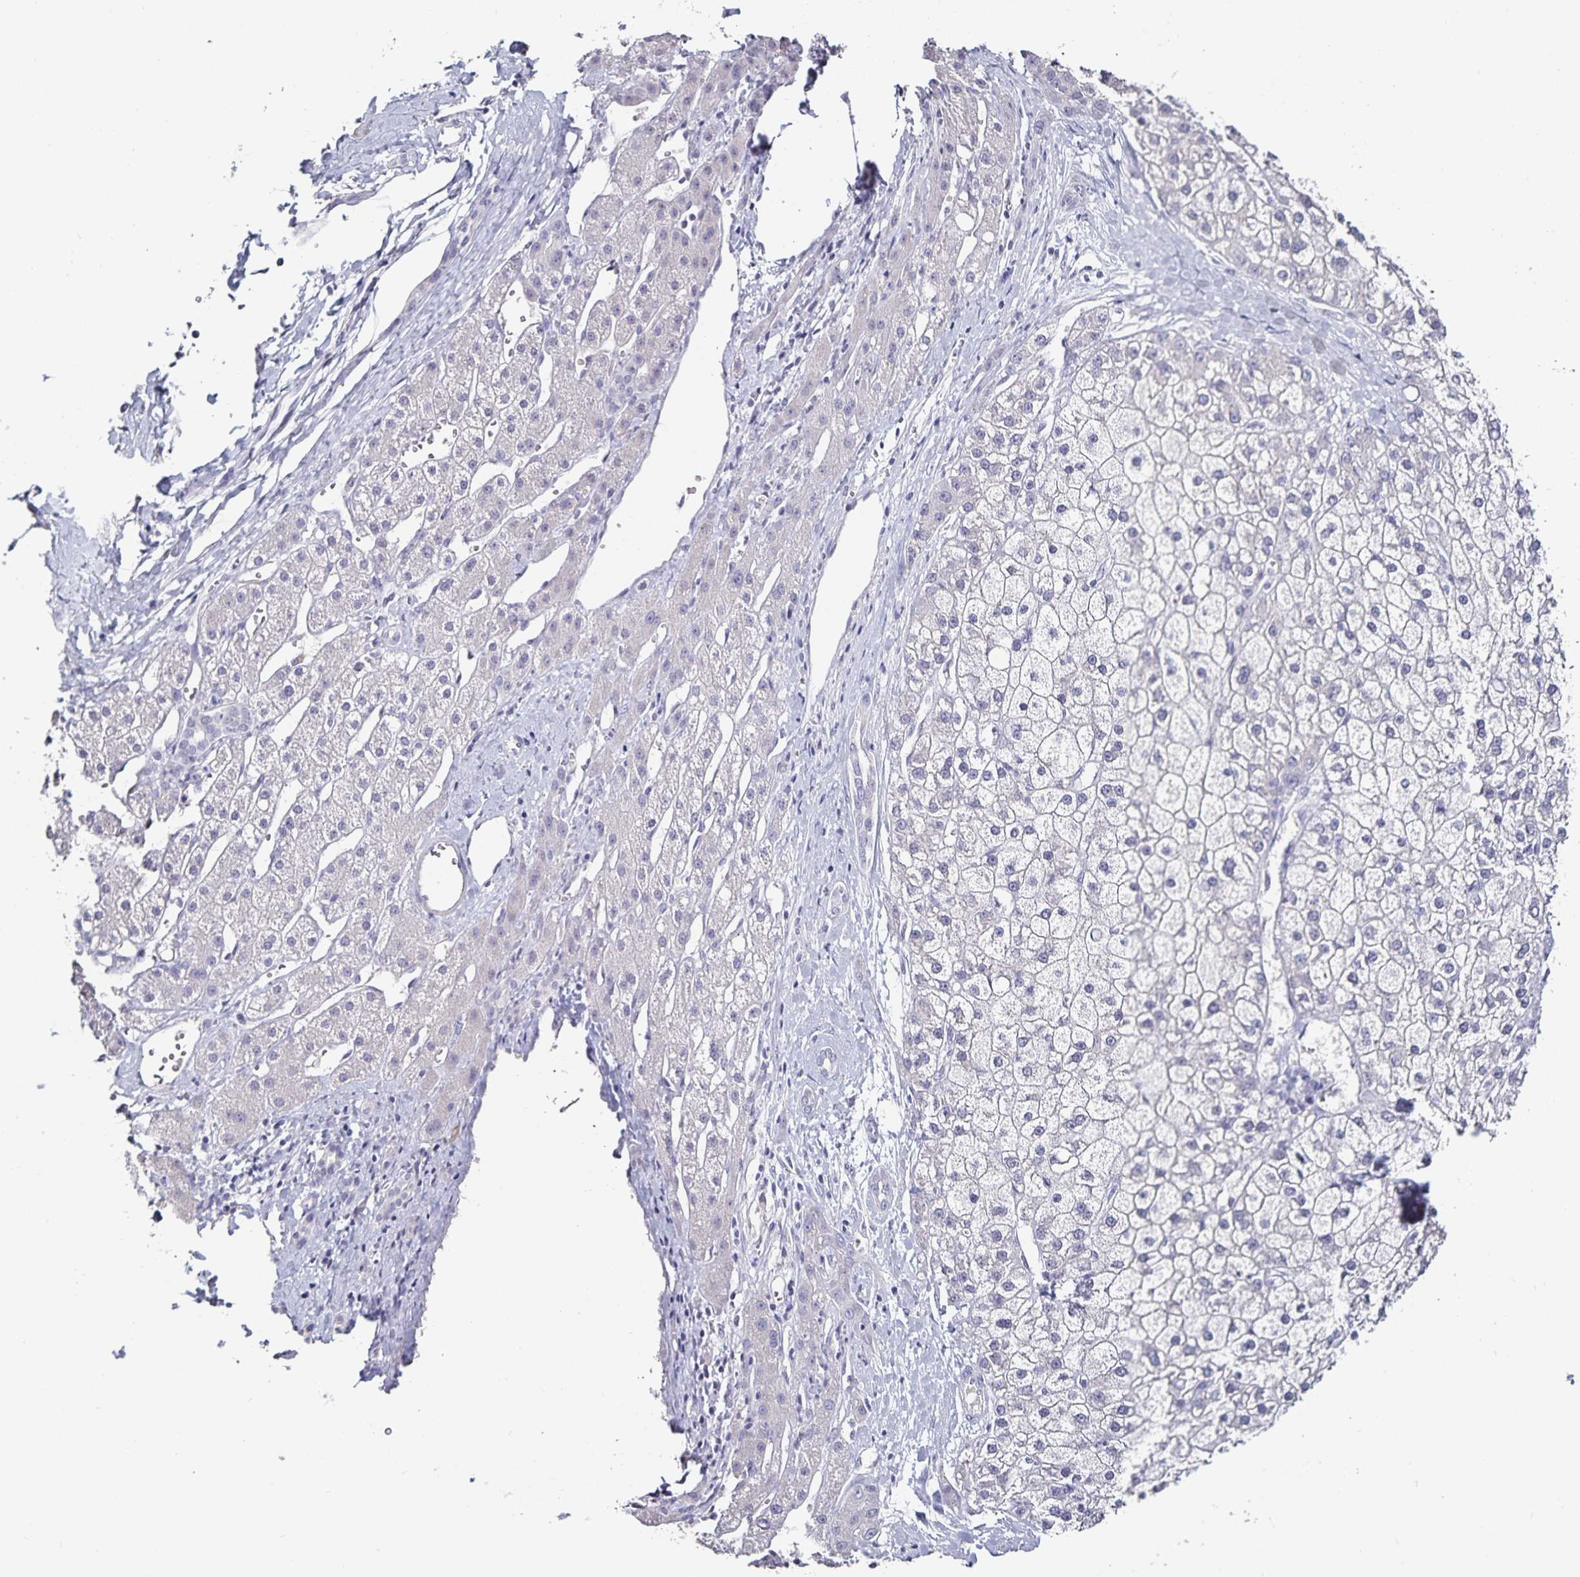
{"staining": {"intensity": "negative", "quantity": "none", "location": "none"}, "tissue": "liver cancer", "cell_type": "Tumor cells", "image_type": "cancer", "snomed": [{"axis": "morphology", "description": "Carcinoma, Hepatocellular, NOS"}, {"axis": "topography", "description": "Liver"}], "caption": "Tumor cells are negative for brown protein staining in liver cancer (hepatocellular carcinoma). Brightfield microscopy of IHC stained with DAB (brown) and hematoxylin (blue), captured at high magnification.", "gene": "TTR", "patient": {"sex": "male", "age": 67}}